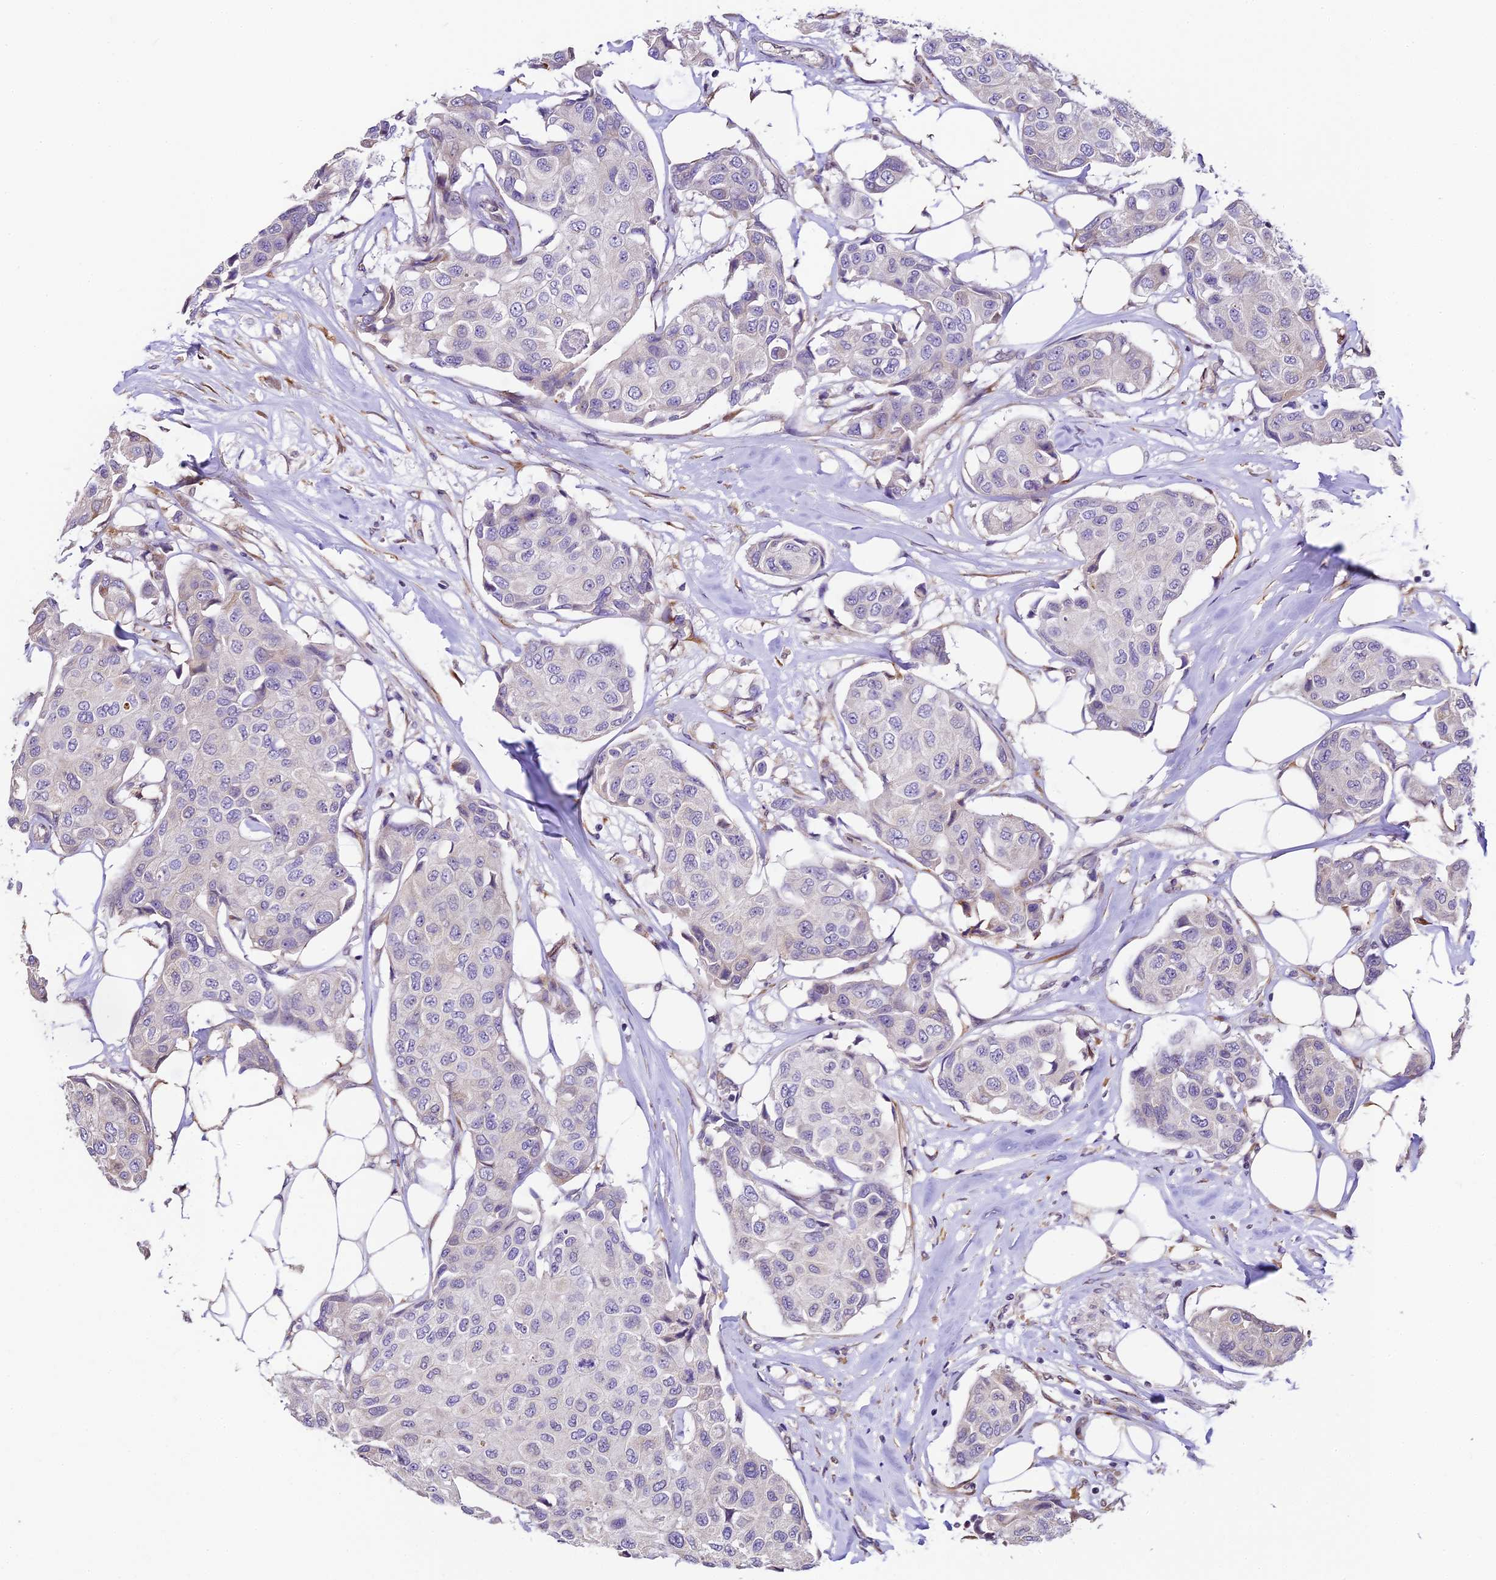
{"staining": {"intensity": "negative", "quantity": "none", "location": "none"}, "tissue": "breast cancer", "cell_type": "Tumor cells", "image_type": "cancer", "snomed": [{"axis": "morphology", "description": "Duct carcinoma"}, {"axis": "topography", "description": "Breast"}], "caption": "IHC photomicrograph of breast cancer stained for a protein (brown), which demonstrates no staining in tumor cells.", "gene": "TRIM22", "patient": {"sex": "female", "age": 80}}